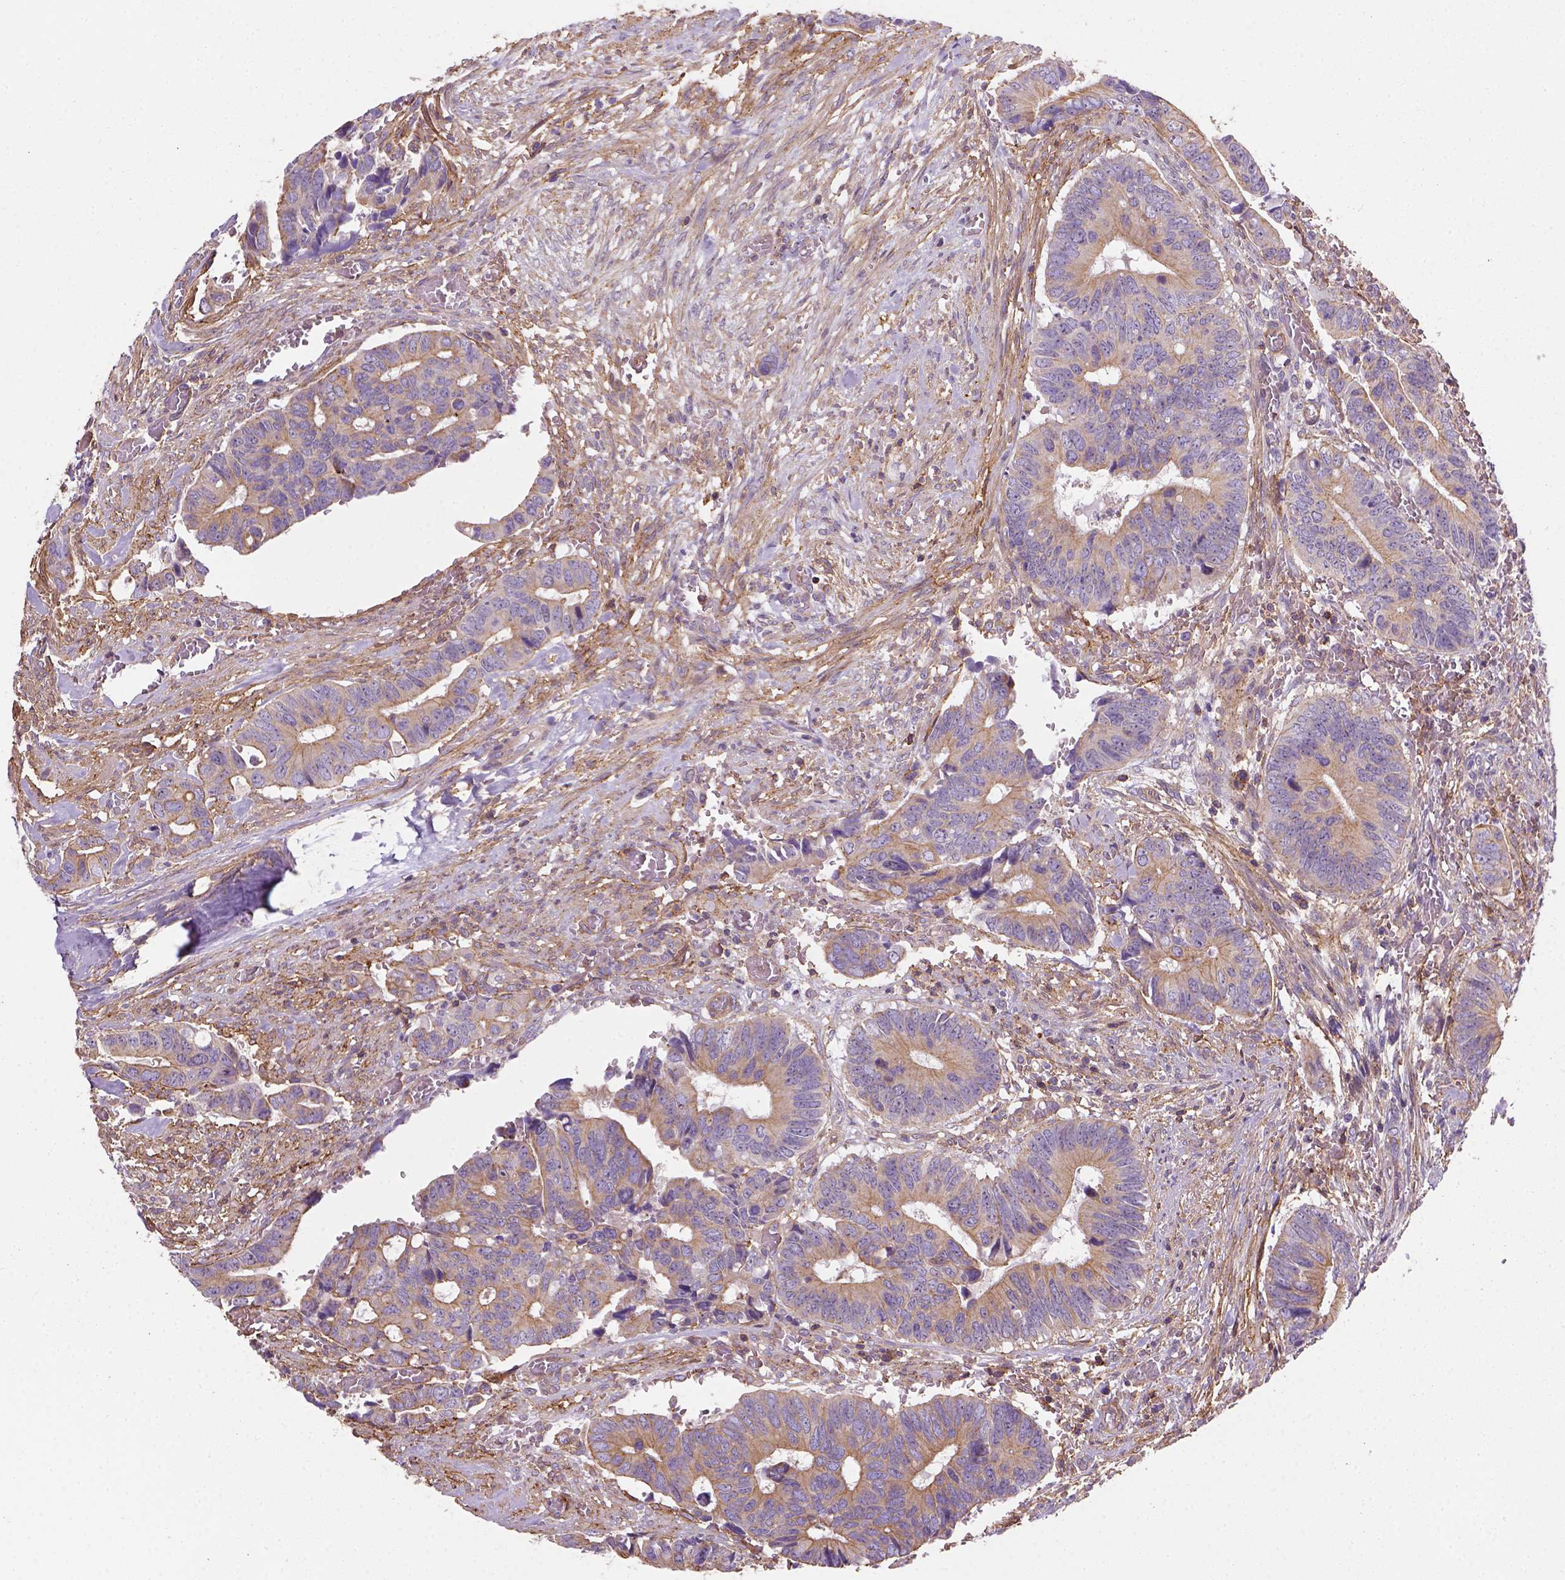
{"staining": {"intensity": "moderate", "quantity": ">75%", "location": "cytoplasmic/membranous"}, "tissue": "colorectal cancer", "cell_type": "Tumor cells", "image_type": "cancer", "snomed": [{"axis": "morphology", "description": "Adenocarcinoma, NOS"}, {"axis": "topography", "description": "Colon"}], "caption": "Immunohistochemistry (IHC) histopathology image of neoplastic tissue: human colorectal cancer stained using IHC exhibits medium levels of moderate protein expression localized specifically in the cytoplasmic/membranous of tumor cells, appearing as a cytoplasmic/membranous brown color.", "gene": "GPRC5D", "patient": {"sex": "male", "age": 49}}